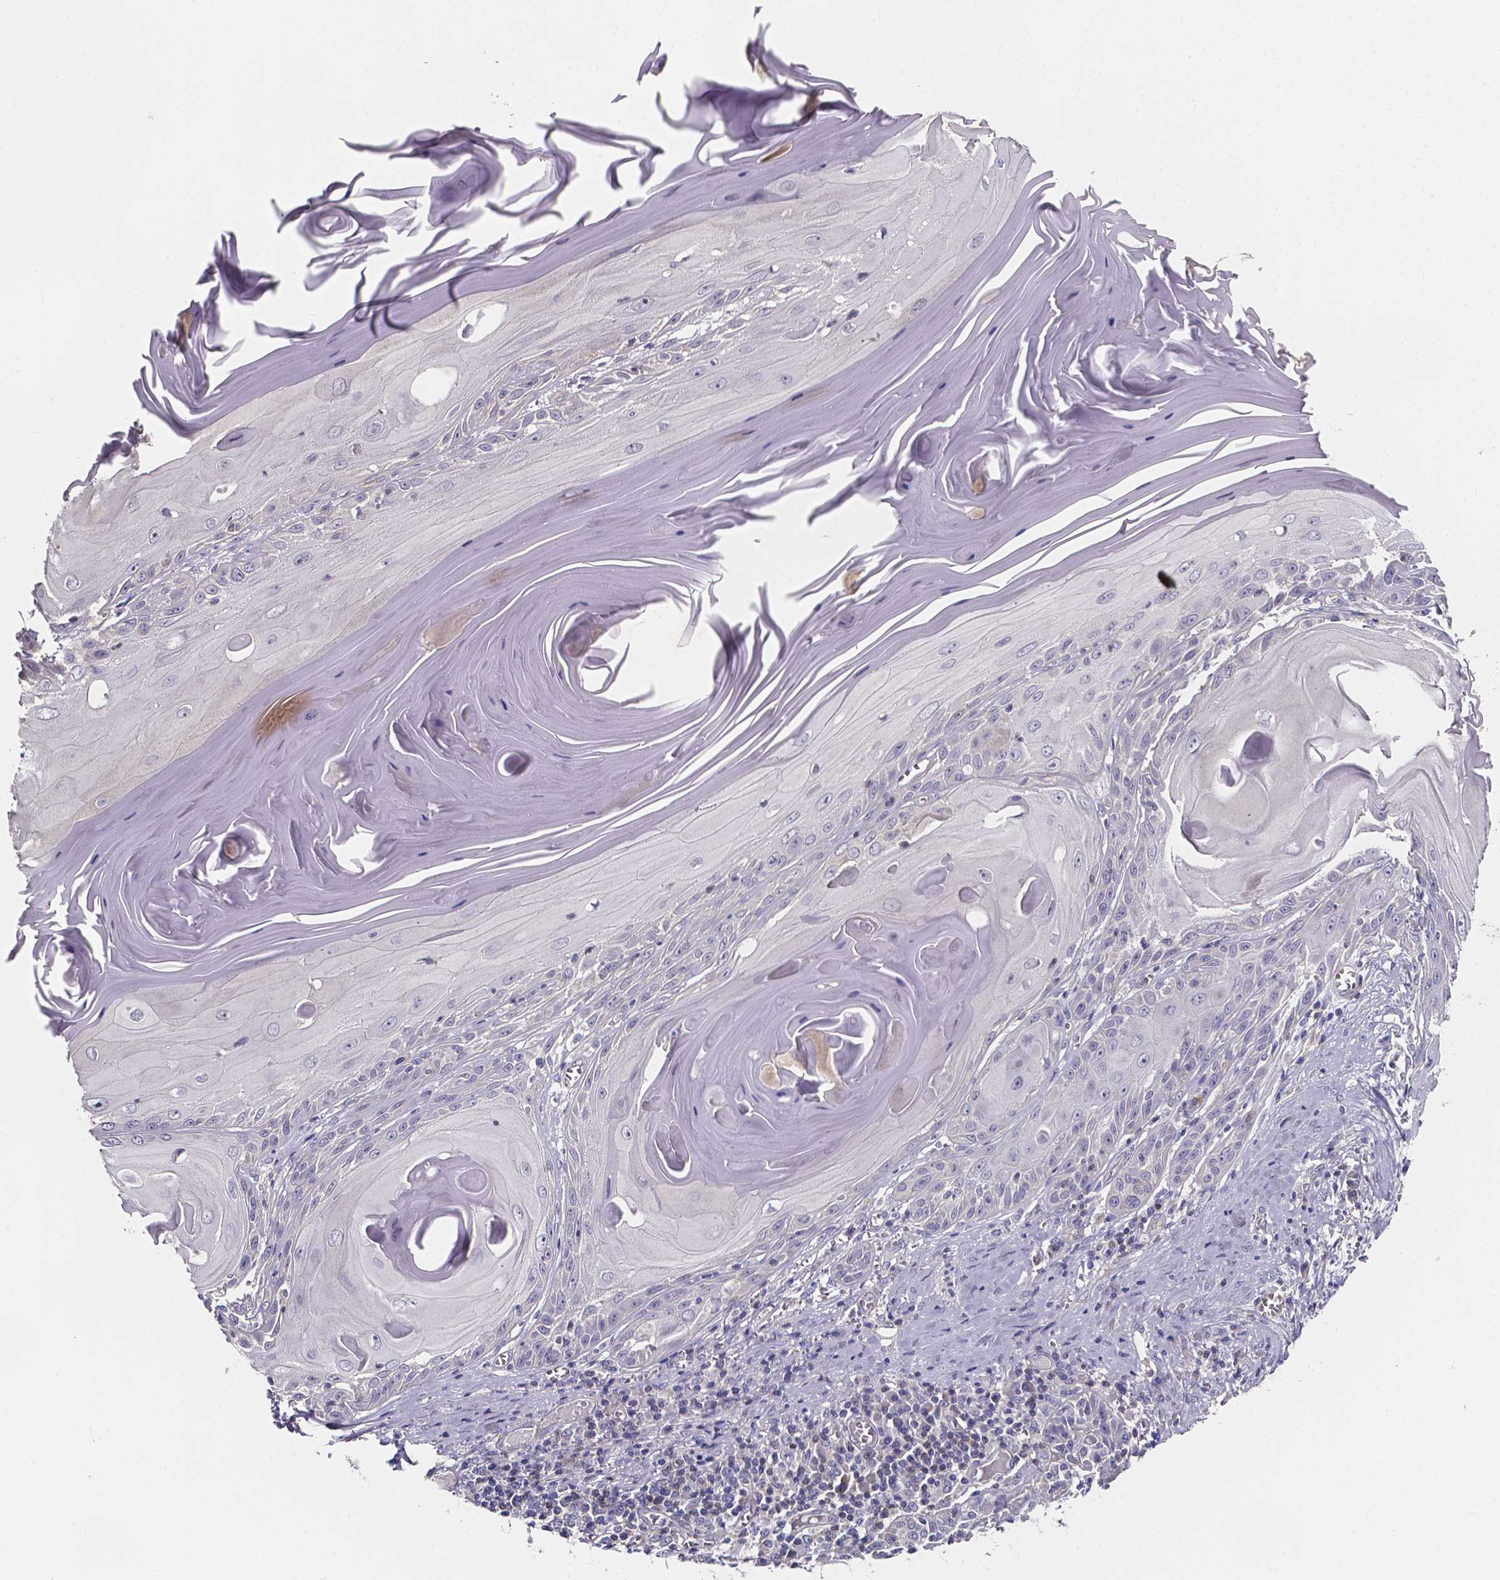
{"staining": {"intensity": "negative", "quantity": "none", "location": "none"}, "tissue": "skin cancer", "cell_type": "Tumor cells", "image_type": "cancer", "snomed": [{"axis": "morphology", "description": "Squamous cell carcinoma, NOS"}, {"axis": "topography", "description": "Skin"}, {"axis": "topography", "description": "Vulva"}], "caption": "An immunohistochemistry (IHC) image of skin squamous cell carcinoma is shown. There is no staining in tumor cells of skin squamous cell carcinoma.", "gene": "THEMIS", "patient": {"sex": "female", "age": 85}}